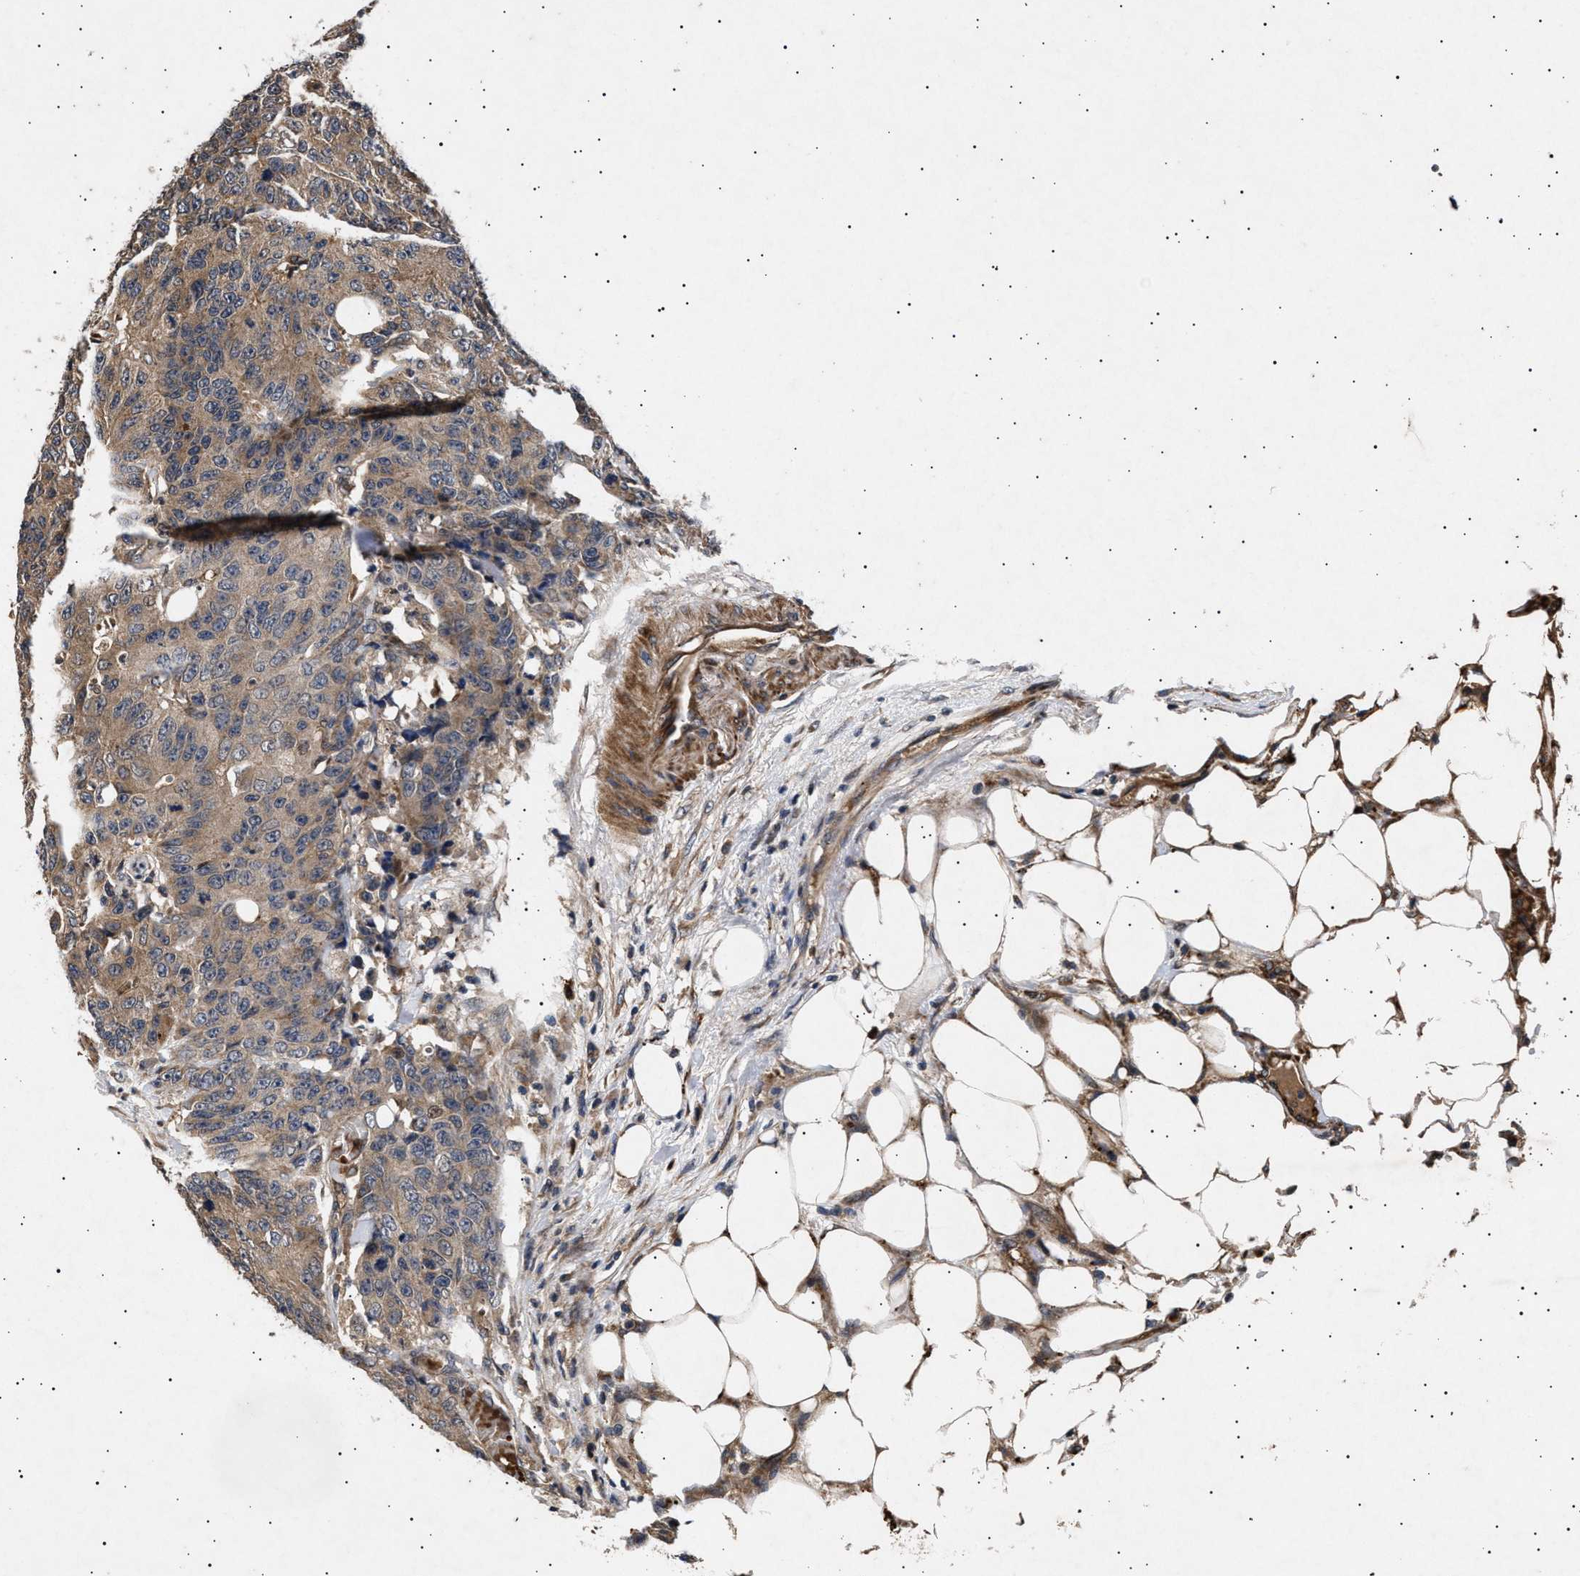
{"staining": {"intensity": "weak", "quantity": ">75%", "location": "cytoplasmic/membranous"}, "tissue": "colorectal cancer", "cell_type": "Tumor cells", "image_type": "cancer", "snomed": [{"axis": "morphology", "description": "Adenocarcinoma, NOS"}, {"axis": "topography", "description": "Colon"}], "caption": "This is an image of immunohistochemistry staining of colorectal cancer, which shows weak staining in the cytoplasmic/membranous of tumor cells.", "gene": "ITGB5", "patient": {"sex": "female", "age": 86}}